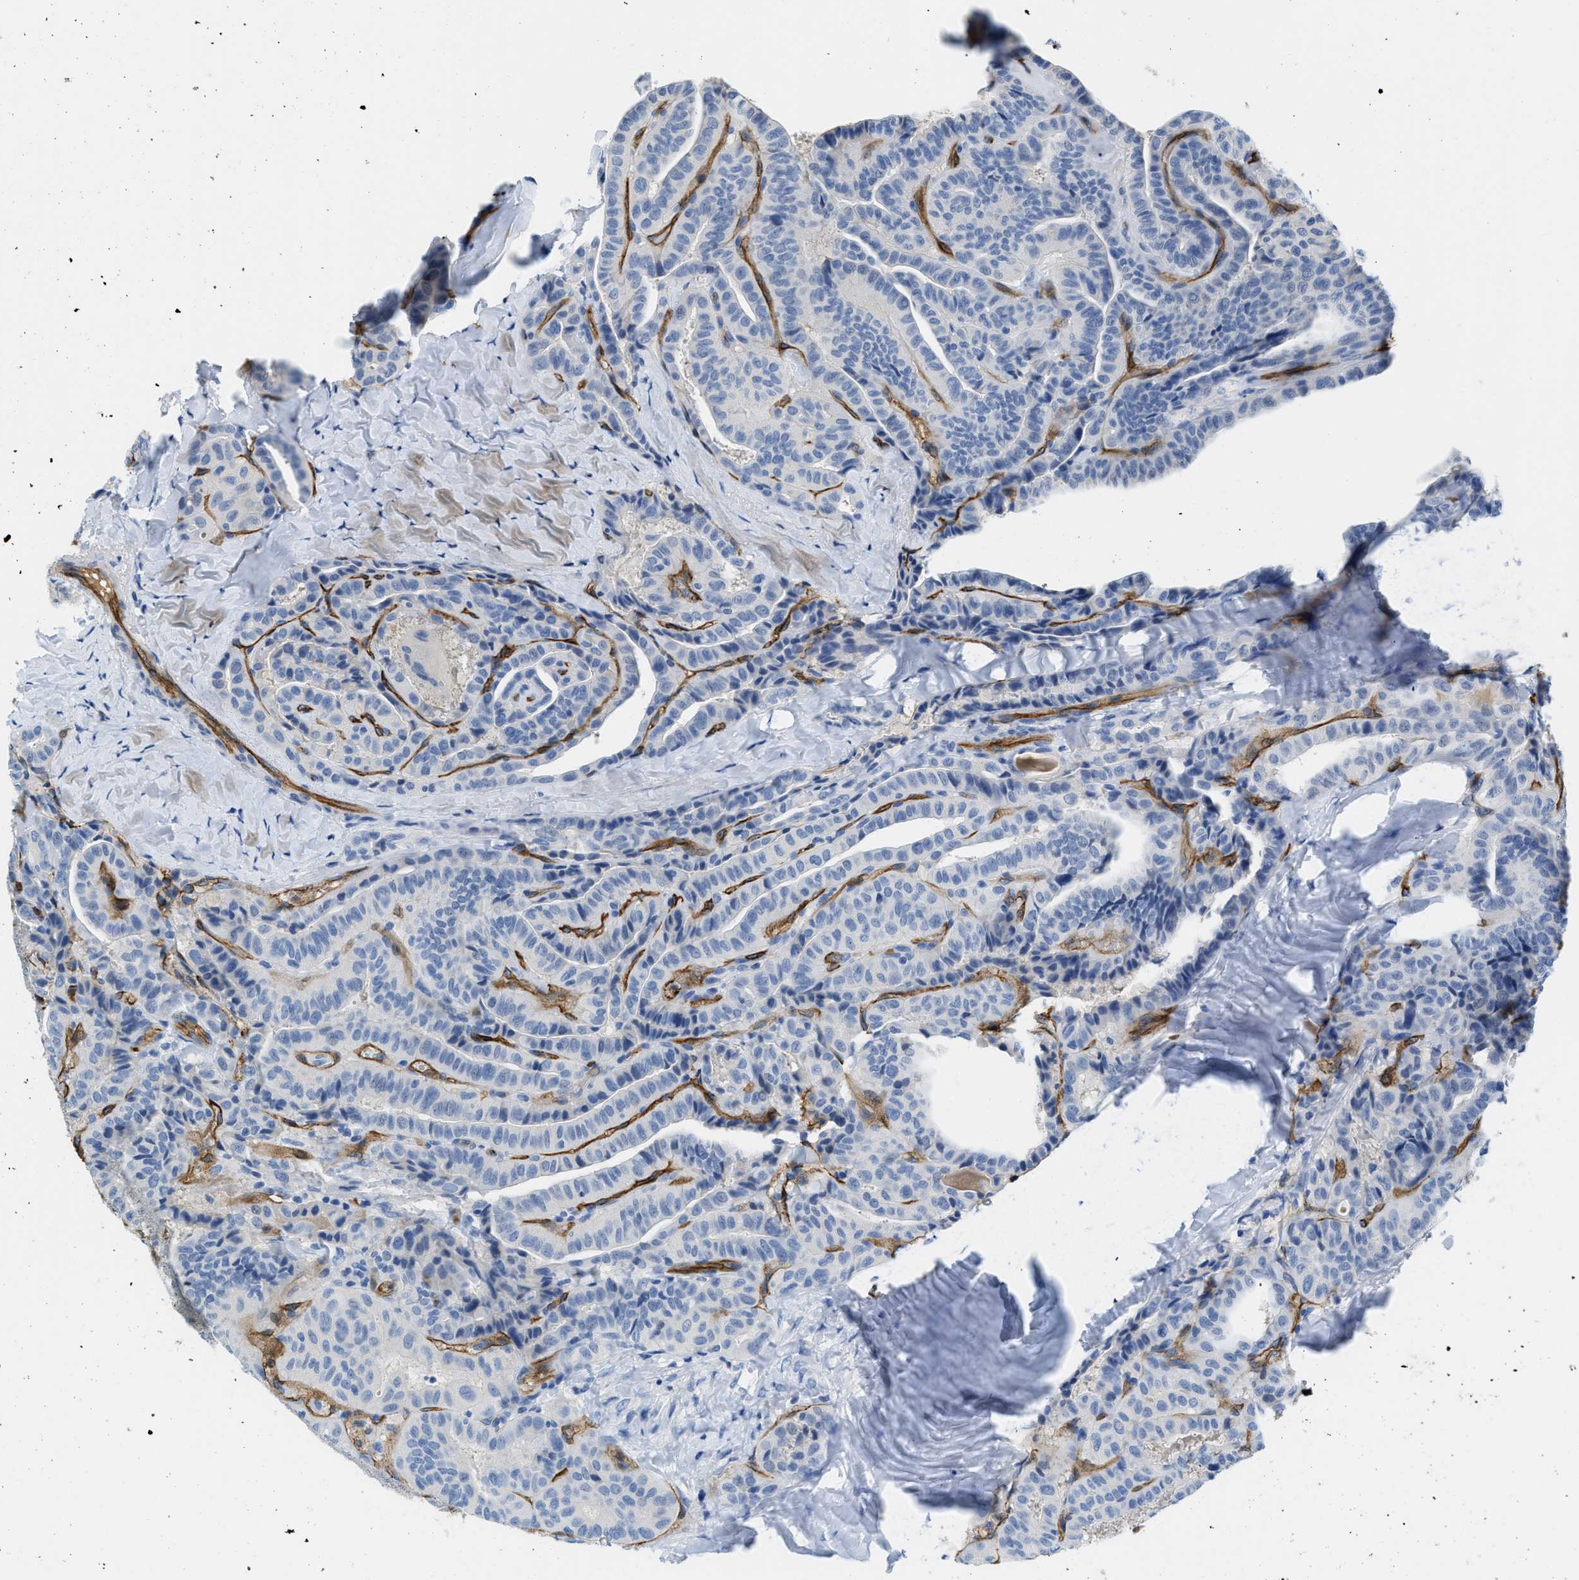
{"staining": {"intensity": "negative", "quantity": "none", "location": "none"}, "tissue": "thyroid cancer", "cell_type": "Tumor cells", "image_type": "cancer", "snomed": [{"axis": "morphology", "description": "Papillary adenocarcinoma, NOS"}, {"axis": "topography", "description": "Thyroid gland"}], "caption": "IHC of thyroid cancer (papillary adenocarcinoma) reveals no positivity in tumor cells.", "gene": "SPEG", "patient": {"sex": "male", "age": 77}}